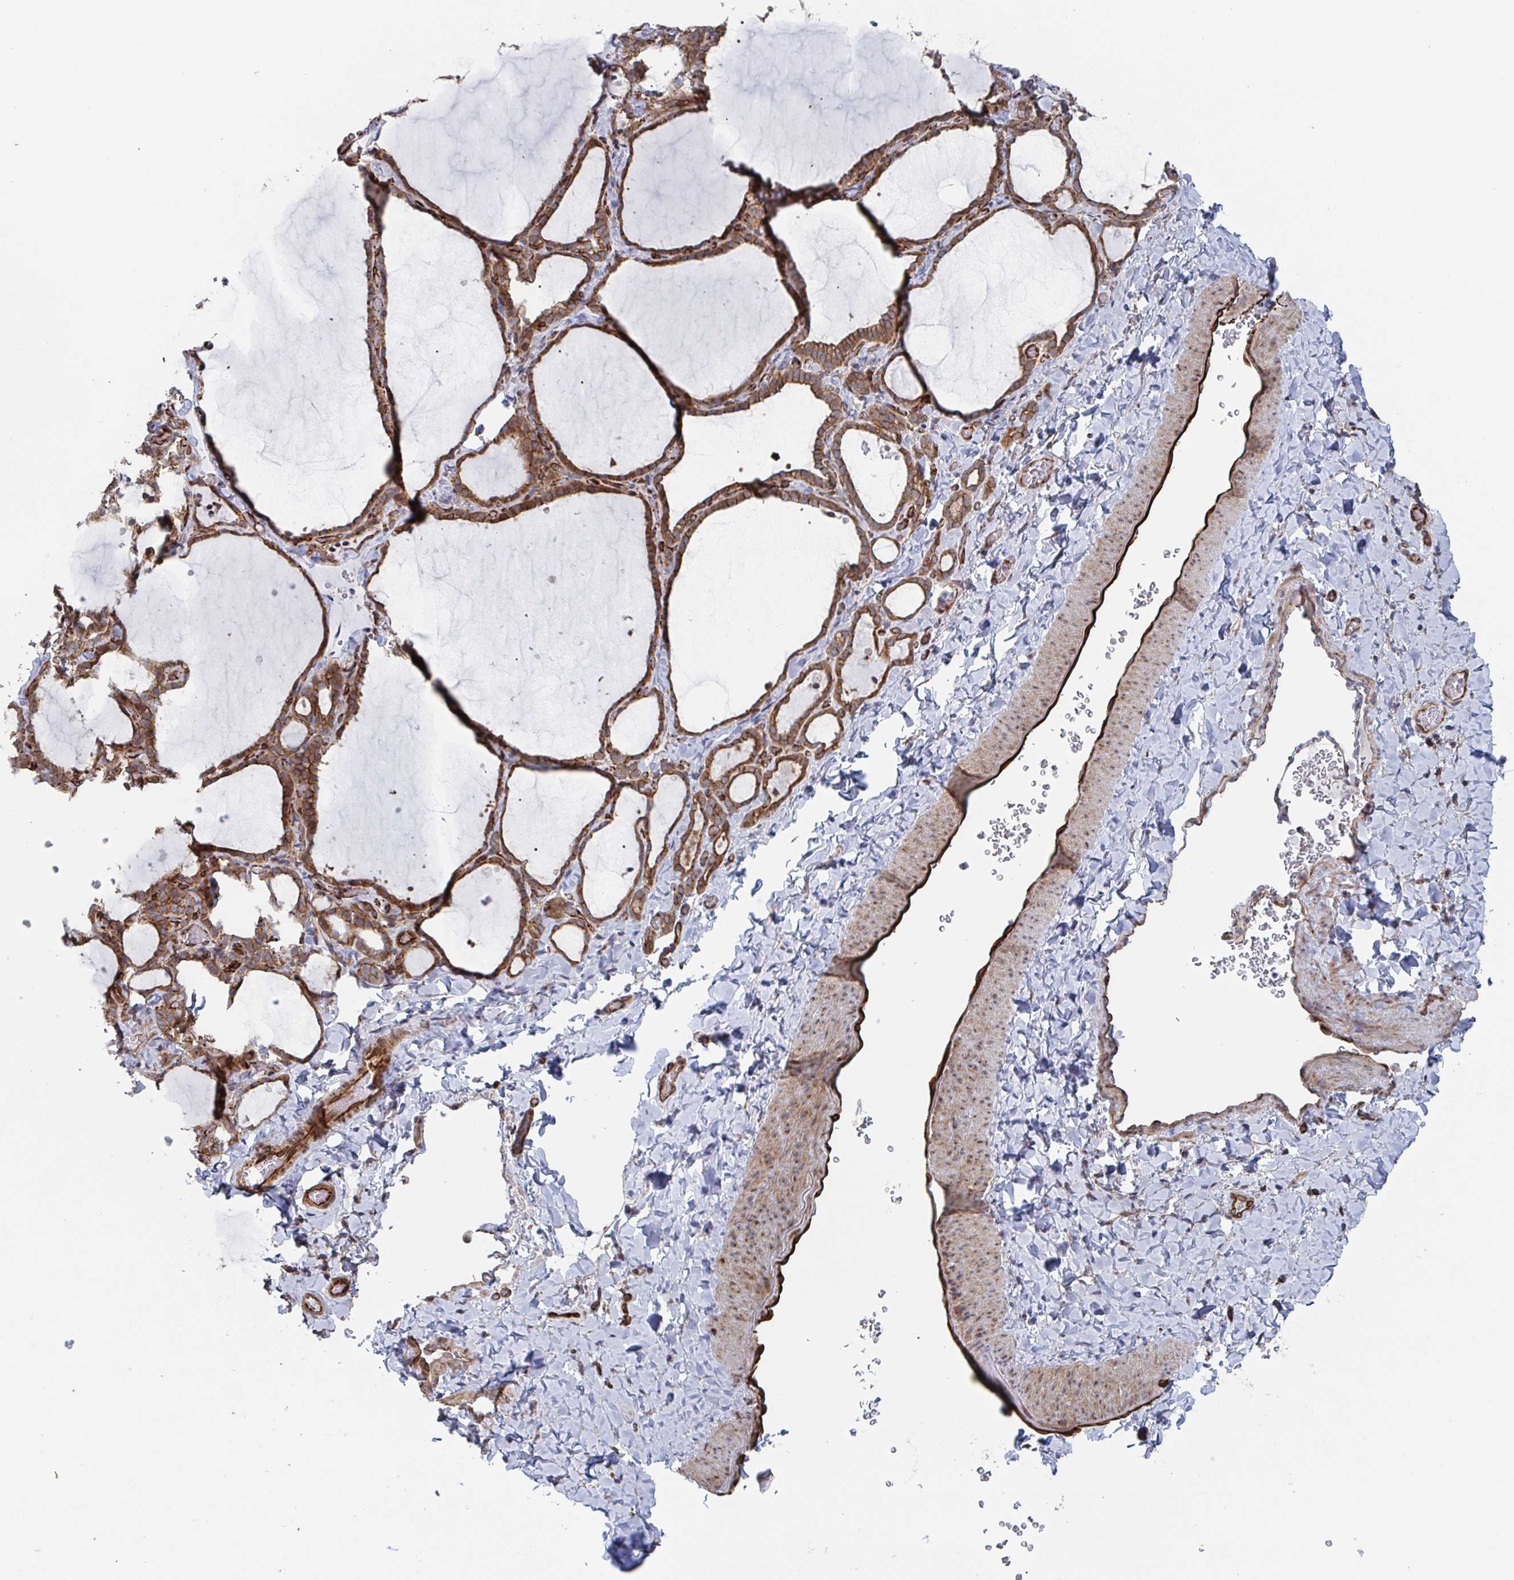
{"staining": {"intensity": "moderate", "quantity": ">75%", "location": "cytoplasmic/membranous"}, "tissue": "thyroid gland", "cell_type": "Glandular cells", "image_type": "normal", "snomed": [{"axis": "morphology", "description": "Normal tissue, NOS"}, {"axis": "topography", "description": "Thyroid gland"}], "caption": "This histopathology image demonstrates IHC staining of normal human thyroid gland, with medium moderate cytoplasmic/membranous positivity in about >75% of glandular cells.", "gene": "DVL3", "patient": {"sex": "female", "age": 22}}